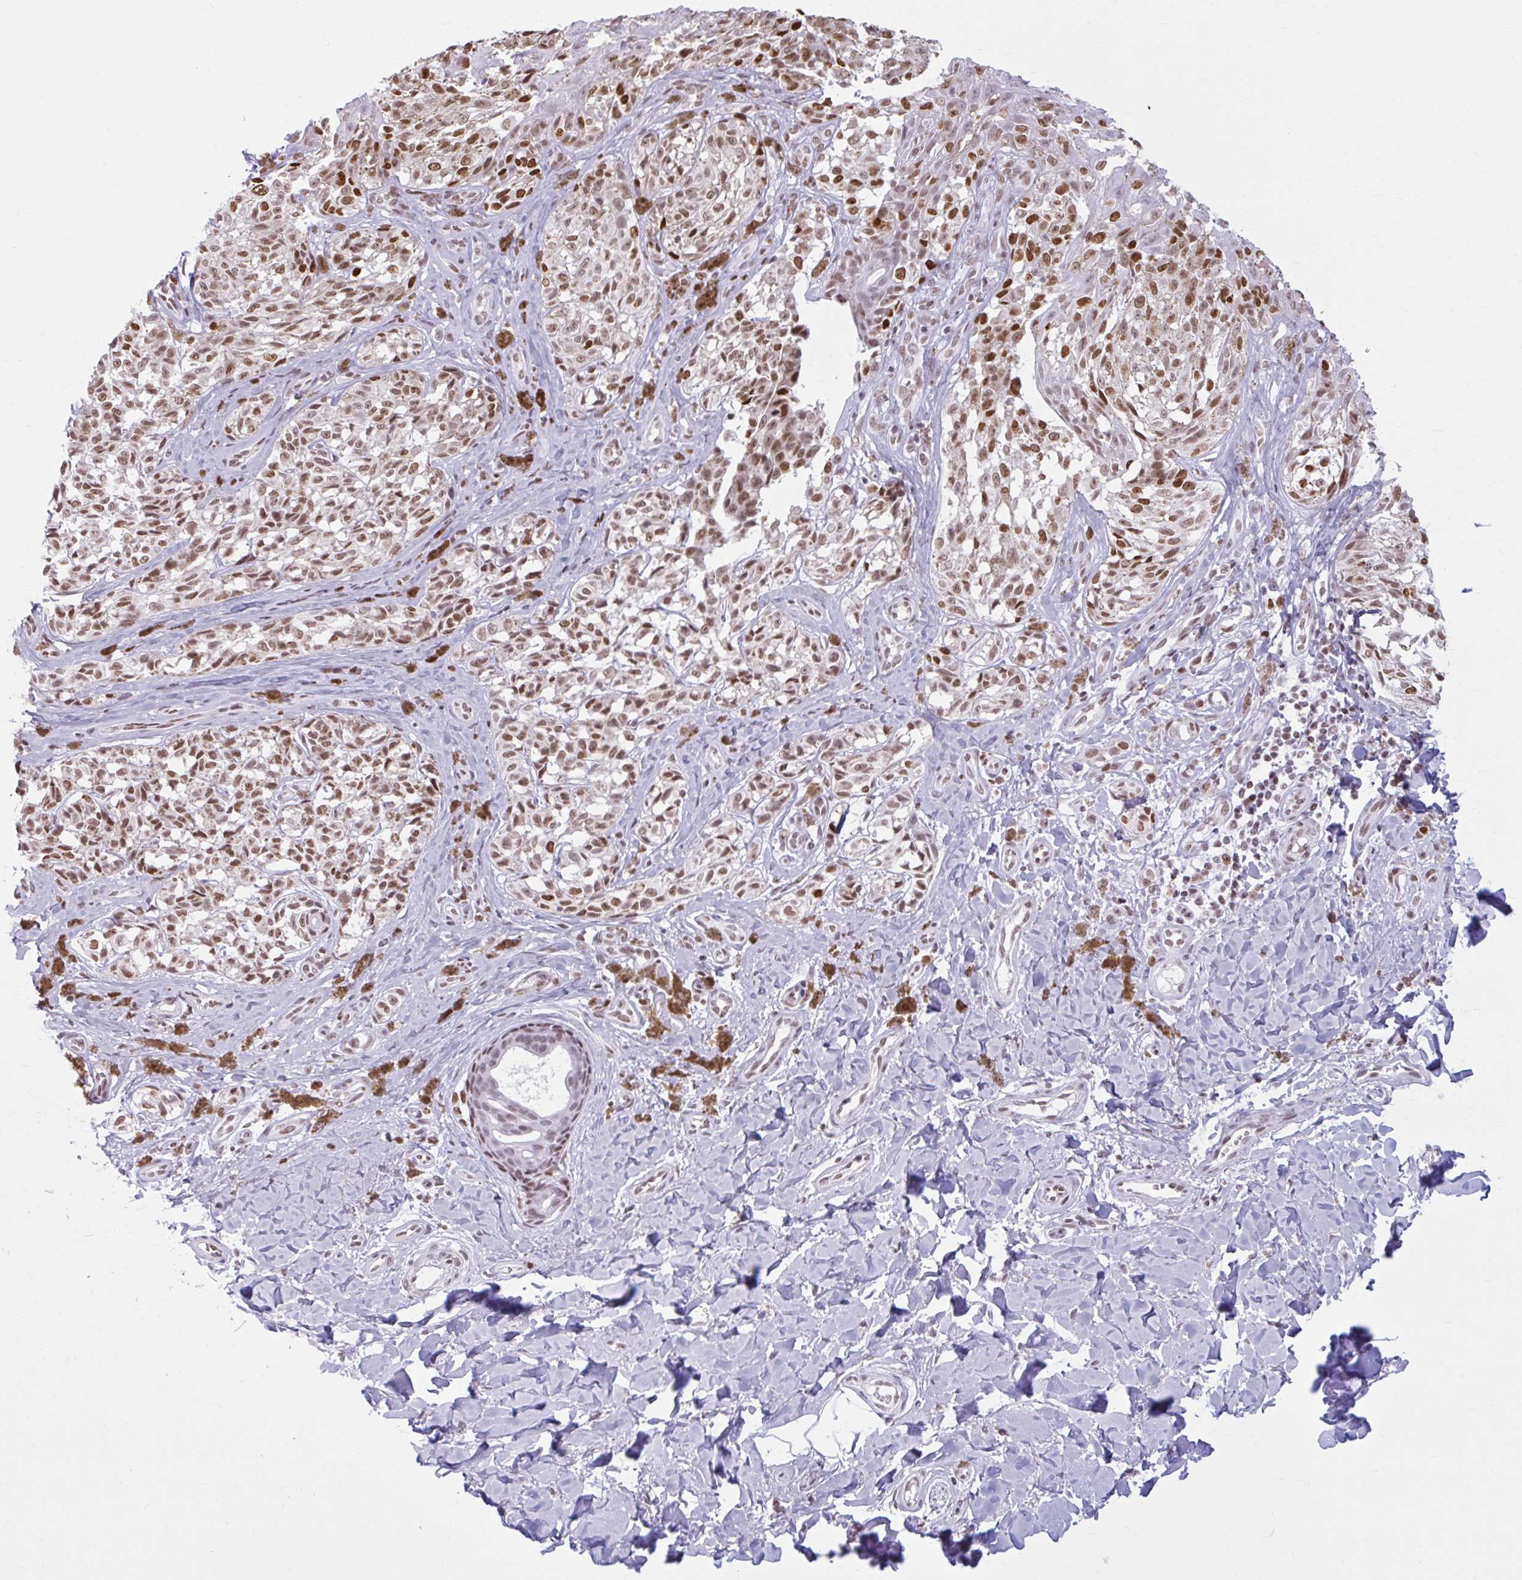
{"staining": {"intensity": "moderate", "quantity": ">75%", "location": "nuclear"}, "tissue": "melanoma", "cell_type": "Tumor cells", "image_type": "cancer", "snomed": [{"axis": "morphology", "description": "Malignant melanoma, NOS"}, {"axis": "topography", "description": "Skin"}], "caption": "About >75% of tumor cells in malignant melanoma reveal moderate nuclear protein positivity as visualized by brown immunohistochemical staining.", "gene": "PABIR1", "patient": {"sex": "female", "age": 65}}